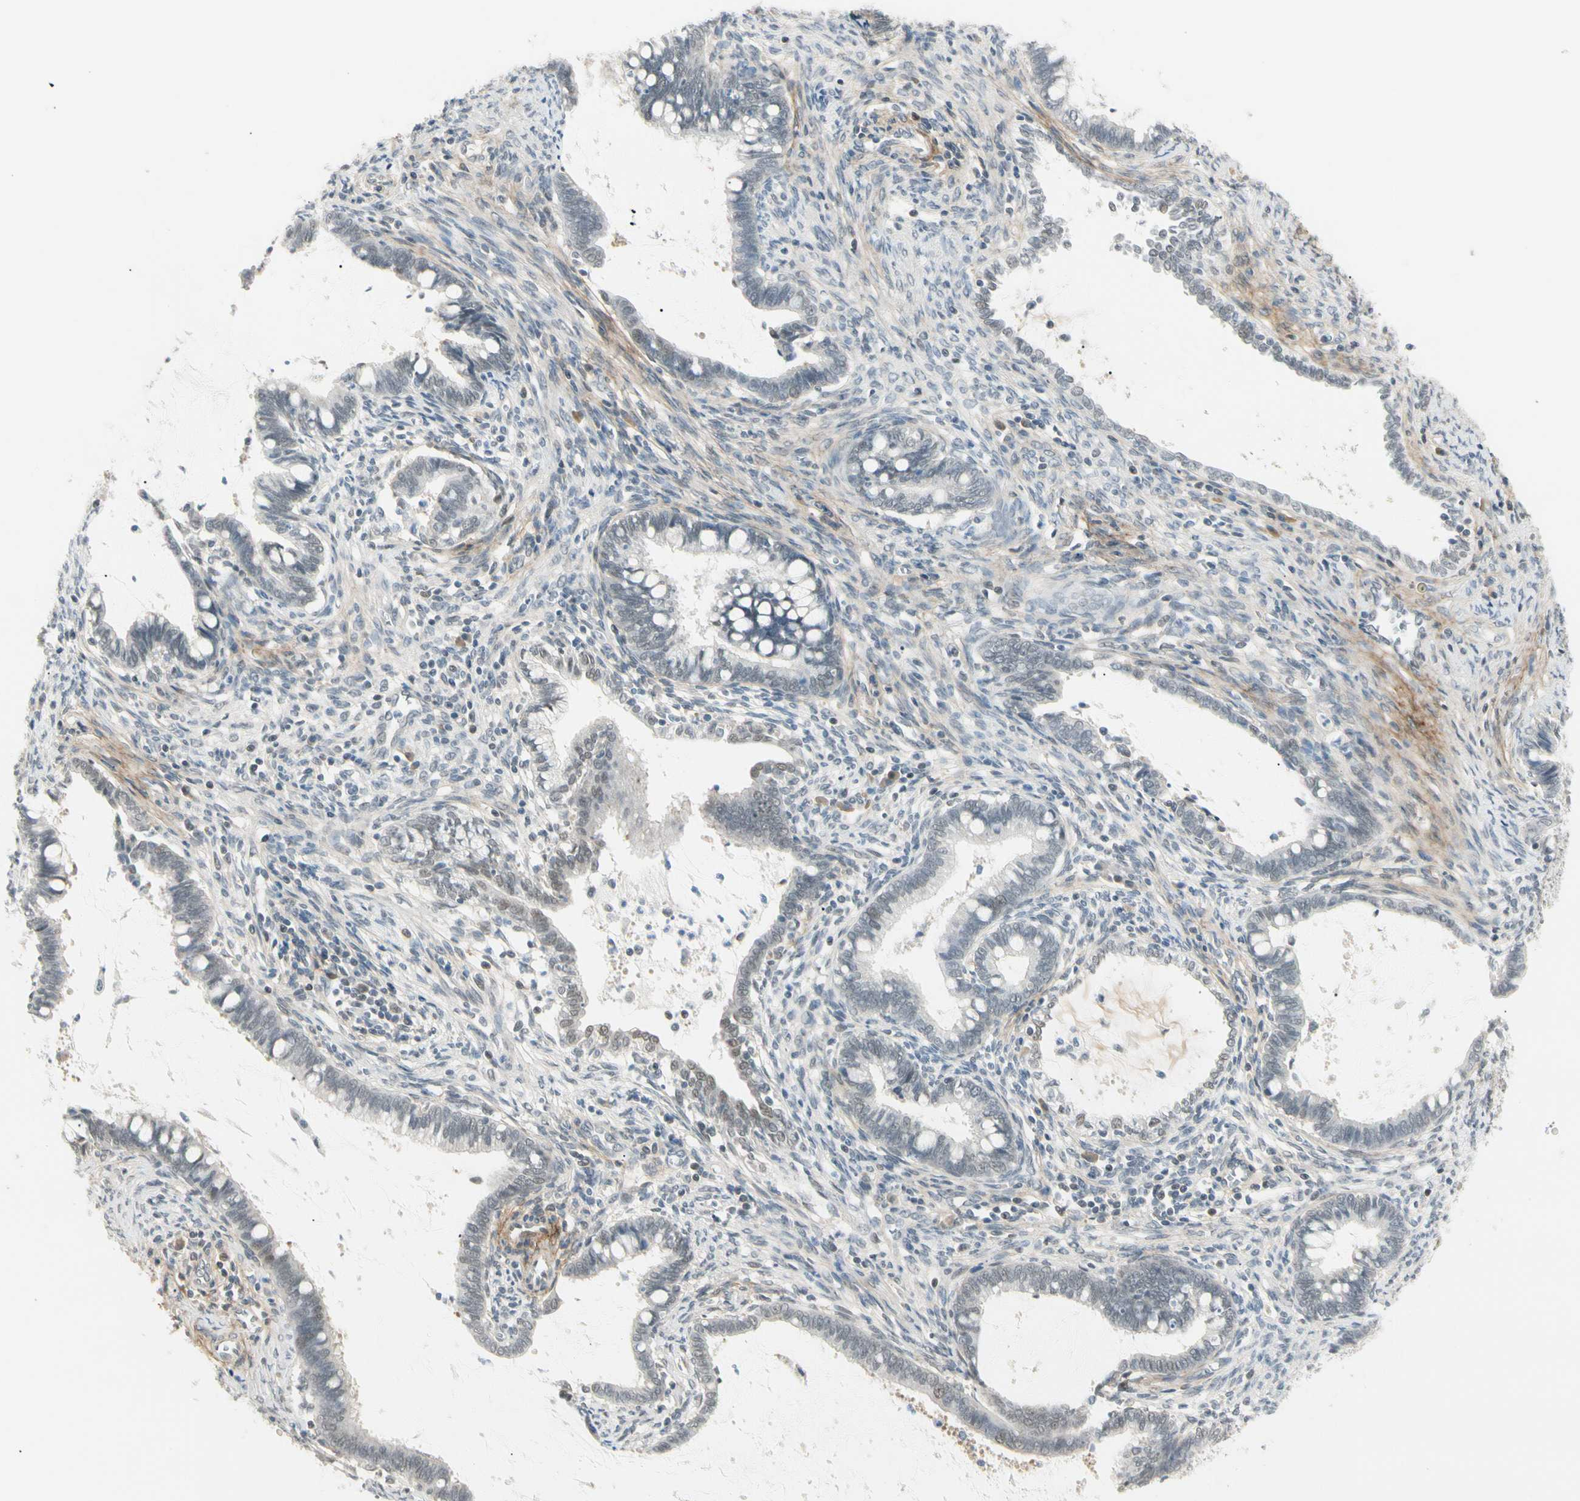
{"staining": {"intensity": "negative", "quantity": "none", "location": "none"}, "tissue": "cervical cancer", "cell_type": "Tumor cells", "image_type": "cancer", "snomed": [{"axis": "morphology", "description": "Adenocarcinoma, NOS"}, {"axis": "topography", "description": "Cervix"}], "caption": "A micrograph of human cervical adenocarcinoma is negative for staining in tumor cells.", "gene": "ASPN", "patient": {"sex": "female", "age": 44}}